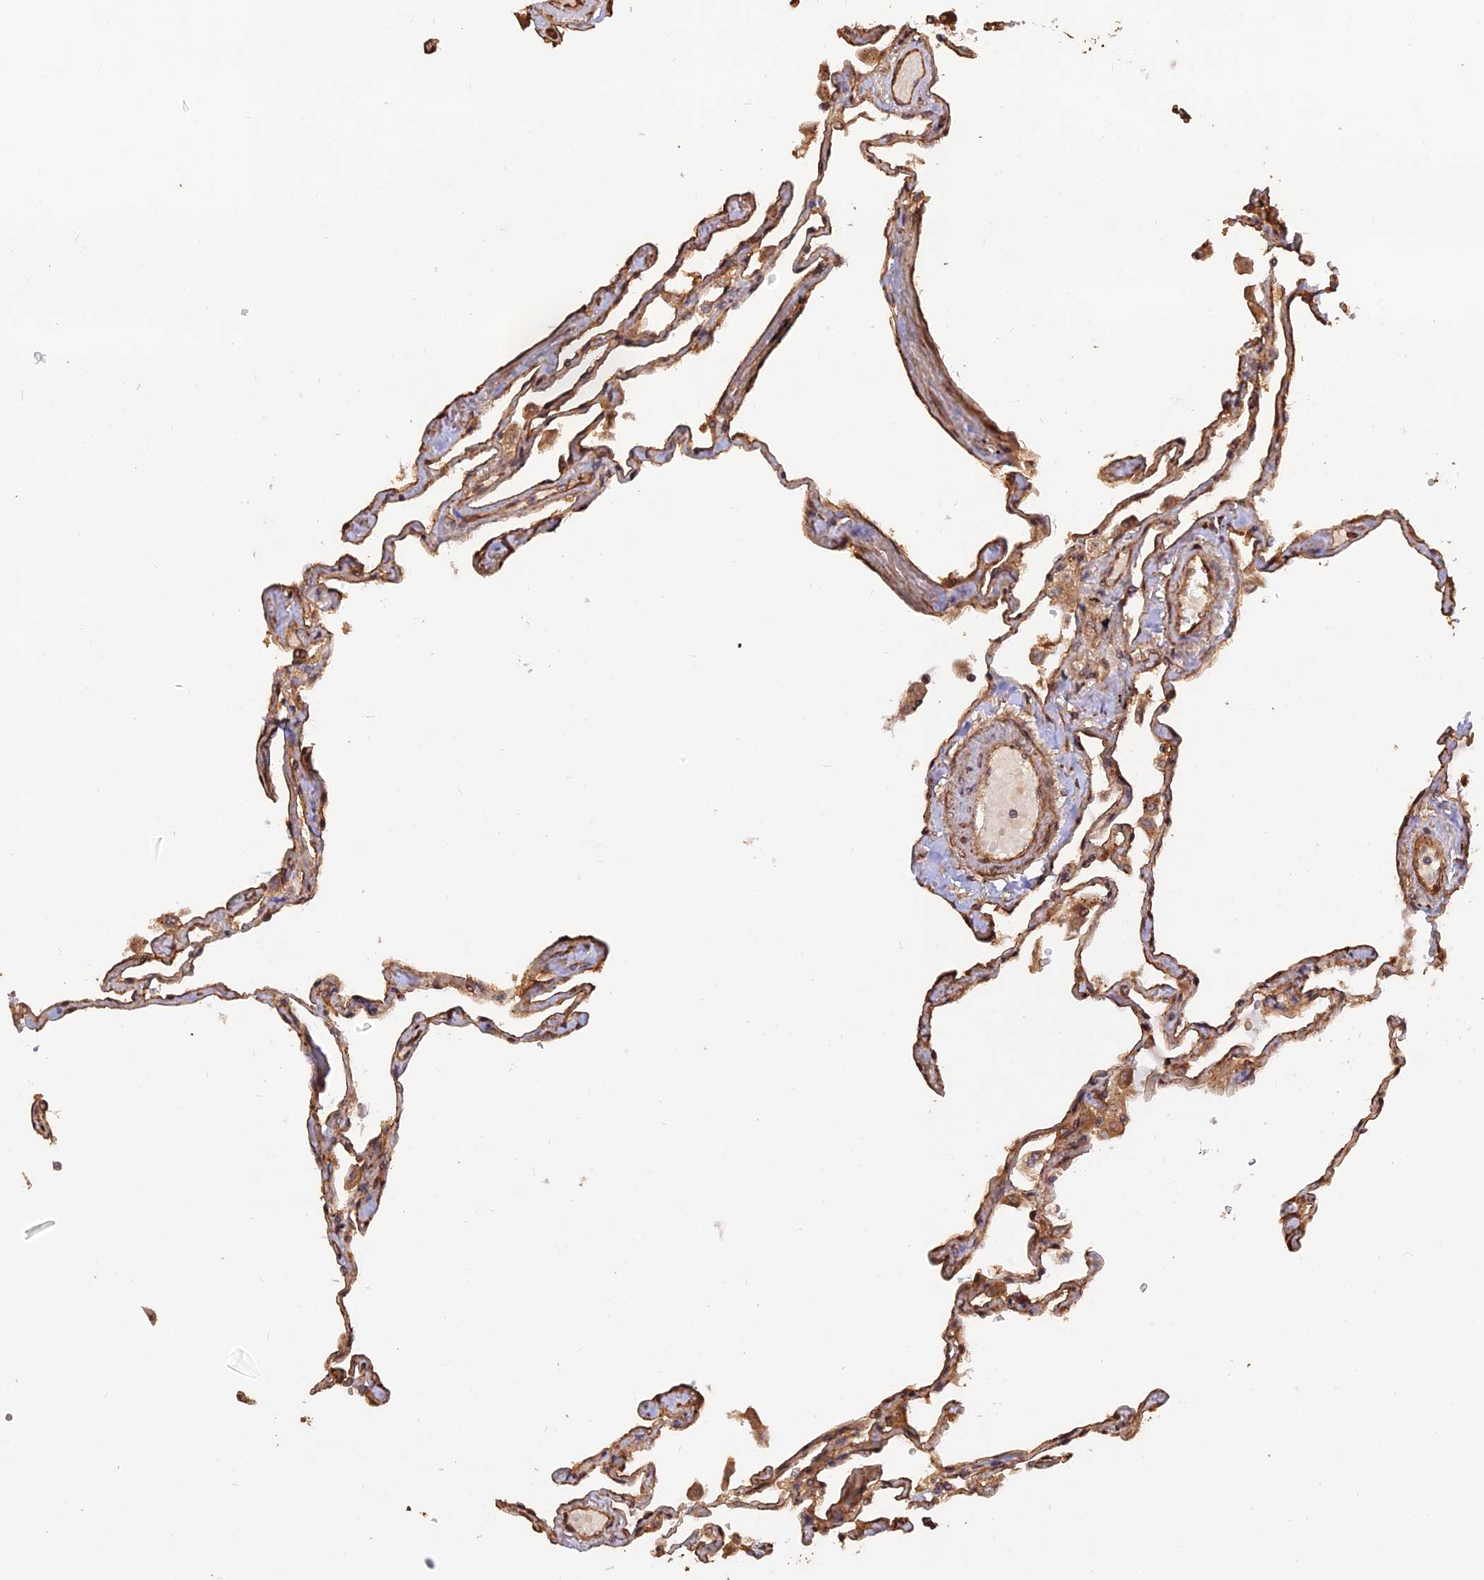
{"staining": {"intensity": "moderate", "quantity": ">75%", "location": "cytoplasmic/membranous"}, "tissue": "lung", "cell_type": "Alveolar cells", "image_type": "normal", "snomed": [{"axis": "morphology", "description": "Normal tissue, NOS"}, {"axis": "topography", "description": "Lung"}], "caption": "Immunohistochemical staining of normal human lung displays >75% levels of moderate cytoplasmic/membranous protein expression in approximately >75% of alveolar cells. Nuclei are stained in blue.", "gene": "CREBL2", "patient": {"sex": "female", "age": 67}}